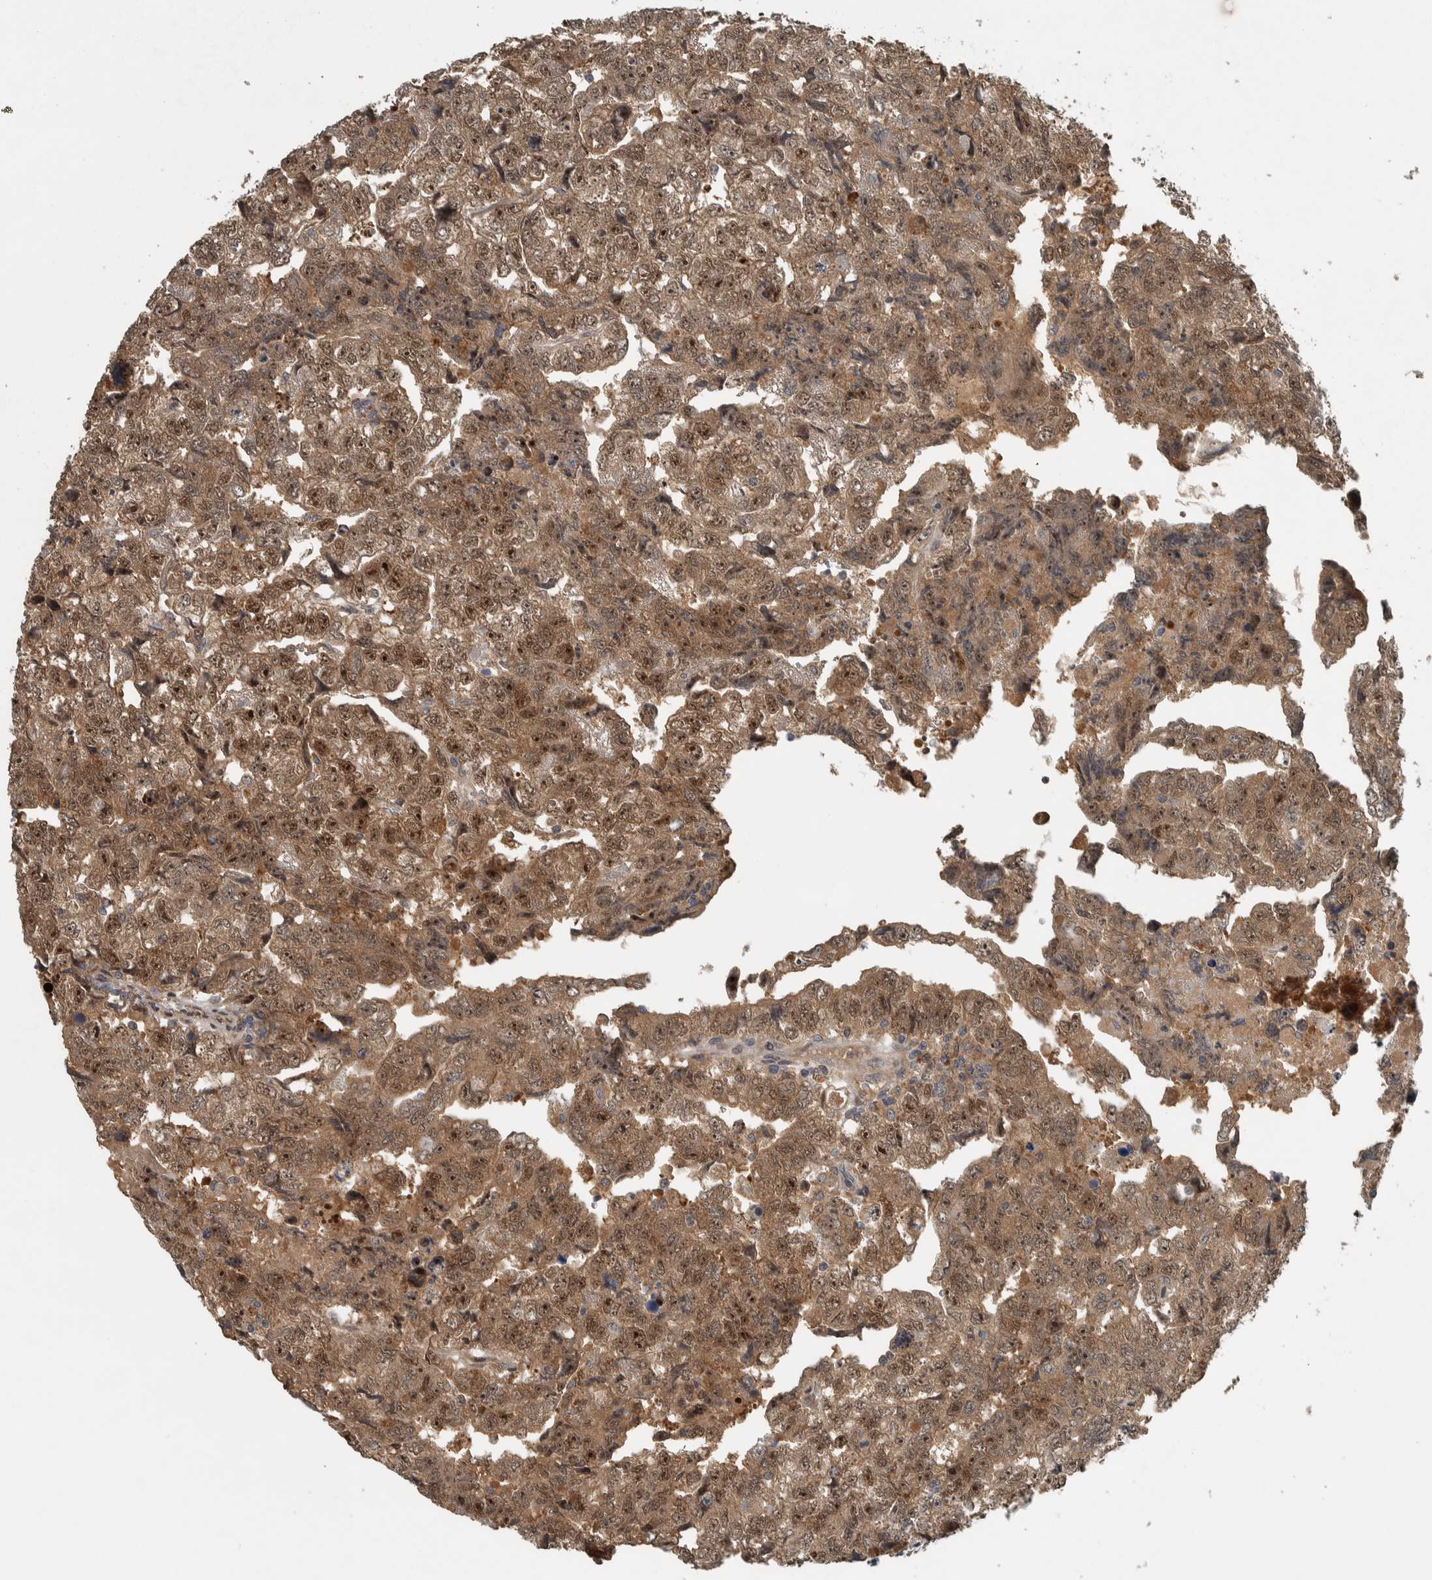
{"staining": {"intensity": "moderate", "quantity": ">75%", "location": "cytoplasmic/membranous,nuclear"}, "tissue": "testis cancer", "cell_type": "Tumor cells", "image_type": "cancer", "snomed": [{"axis": "morphology", "description": "Carcinoma, Embryonal, NOS"}, {"axis": "topography", "description": "Testis"}], "caption": "Approximately >75% of tumor cells in human testis embryonal carcinoma reveal moderate cytoplasmic/membranous and nuclear protein expression as visualized by brown immunohistochemical staining.", "gene": "XPO5", "patient": {"sex": "male", "age": 36}}